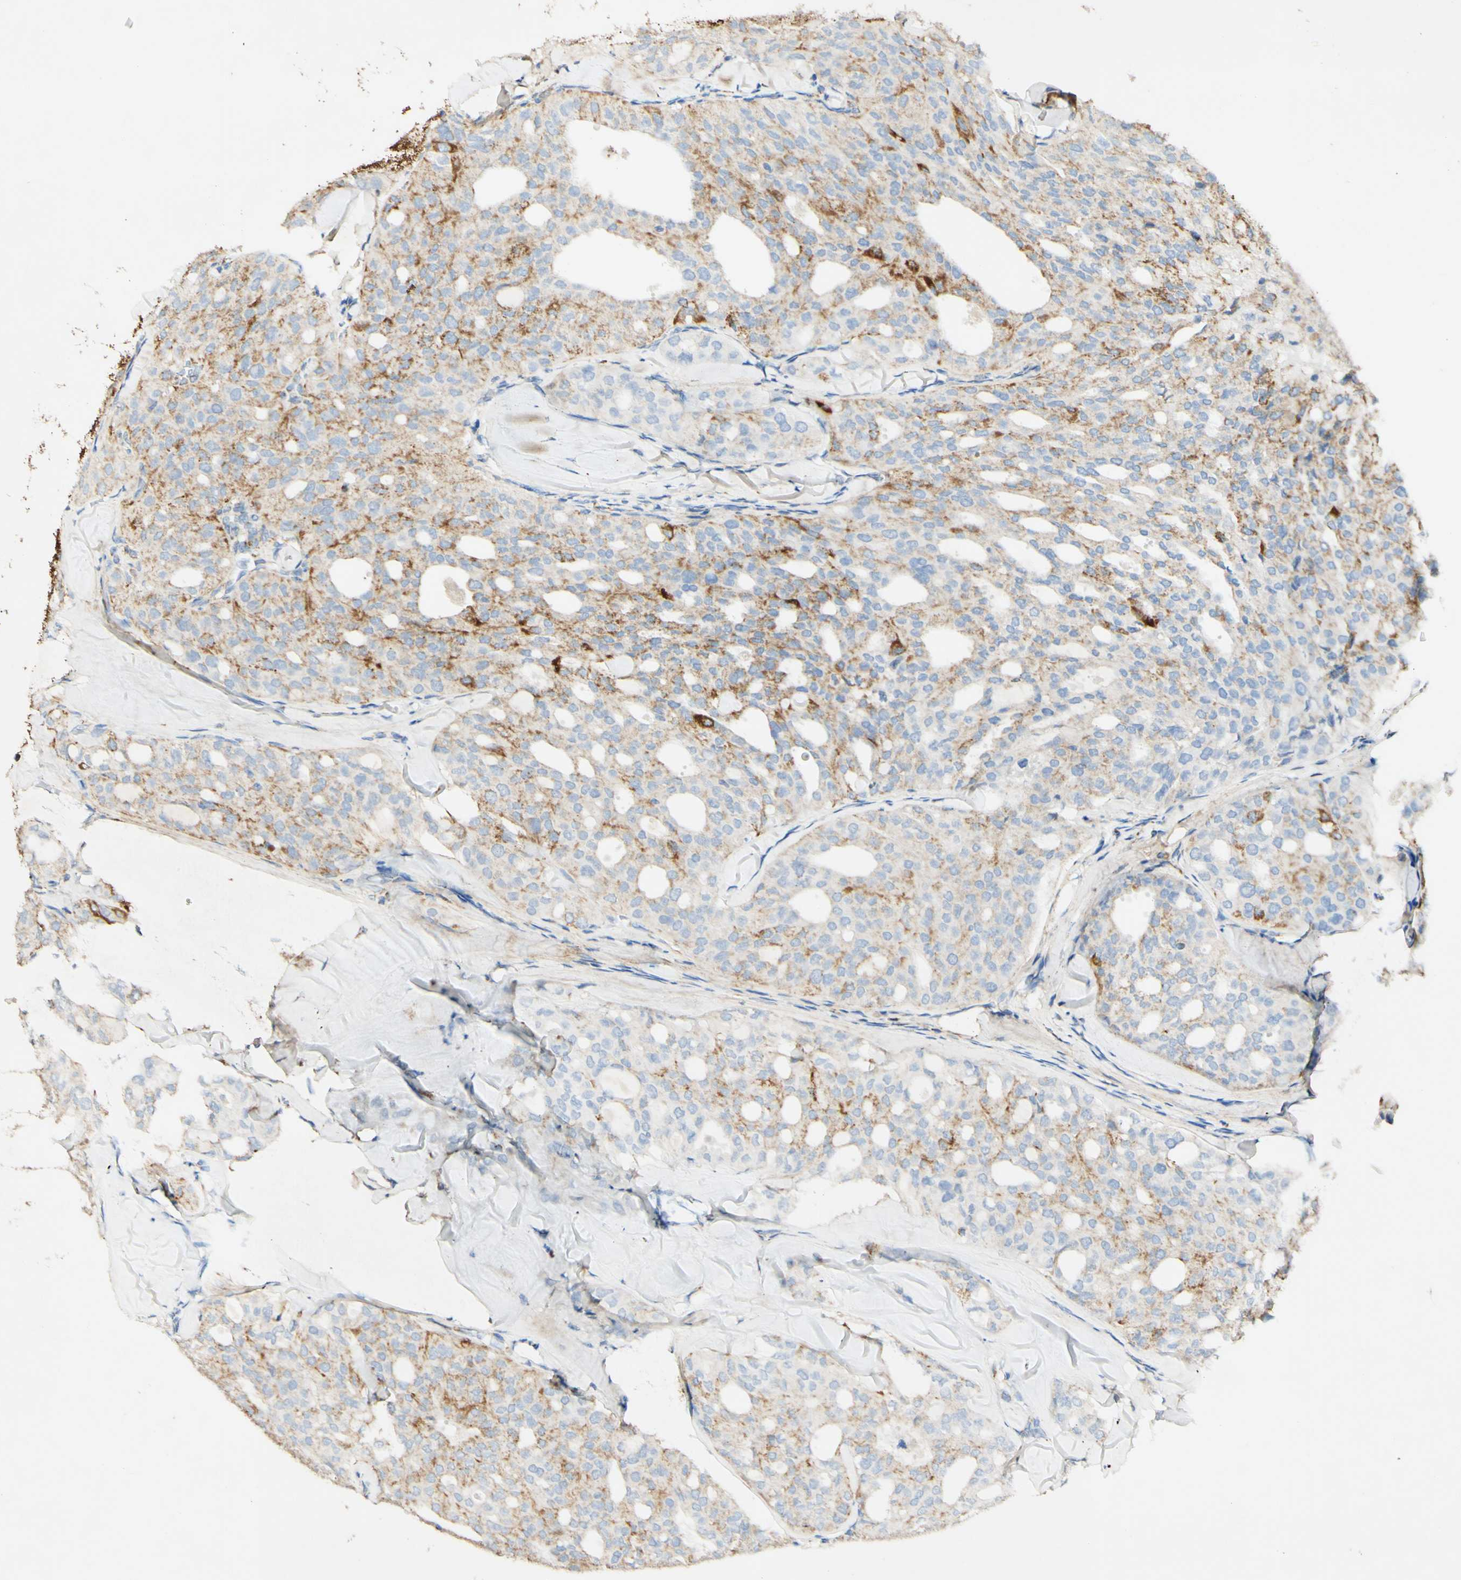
{"staining": {"intensity": "moderate", "quantity": "25%-75%", "location": "cytoplasmic/membranous"}, "tissue": "thyroid cancer", "cell_type": "Tumor cells", "image_type": "cancer", "snomed": [{"axis": "morphology", "description": "Follicular adenoma carcinoma, NOS"}, {"axis": "topography", "description": "Thyroid gland"}], "caption": "Human thyroid cancer (follicular adenoma carcinoma) stained with a protein marker demonstrates moderate staining in tumor cells.", "gene": "OXCT1", "patient": {"sex": "male", "age": 75}}